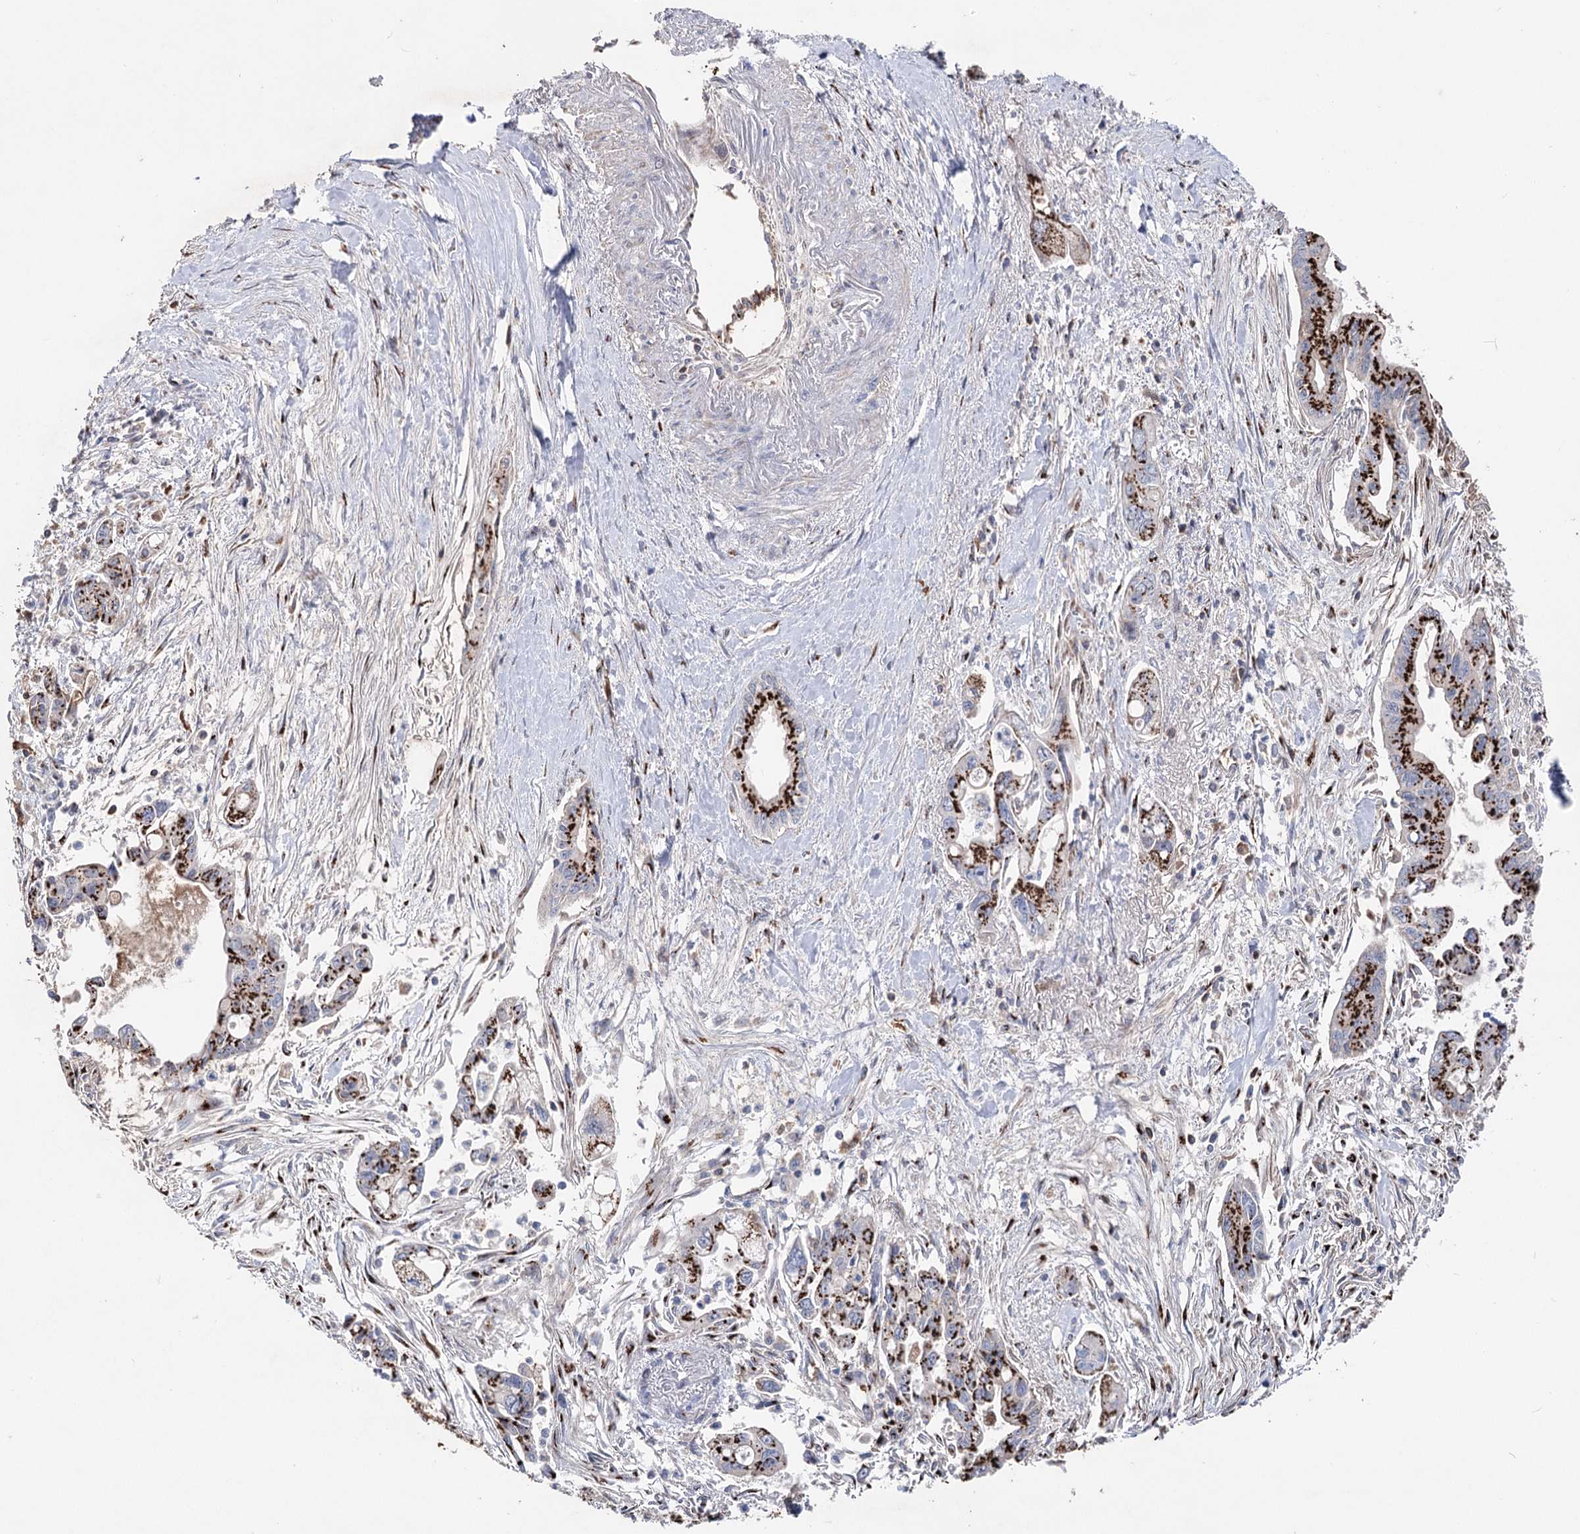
{"staining": {"intensity": "strong", "quantity": ">75%", "location": "cytoplasmic/membranous"}, "tissue": "pancreatic cancer", "cell_type": "Tumor cells", "image_type": "cancer", "snomed": [{"axis": "morphology", "description": "Adenocarcinoma, NOS"}, {"axis": "topography", "description": "Pancreas"}], "caption": "Immunohistochemistry (IHC) (DAB (3,3'-diaminobenzidine)) staining of human pancreatic cancer demonstrates strong cytoplasmic/membranous protein staining in approximately >75% of tumor cells. Using DAB (brown) and hematoxylin (blue) stains, captured at high magnification using brightfield microscopy.", "gene": "ARHGAP20", "patient": {"sex": "male", "age": 70}}